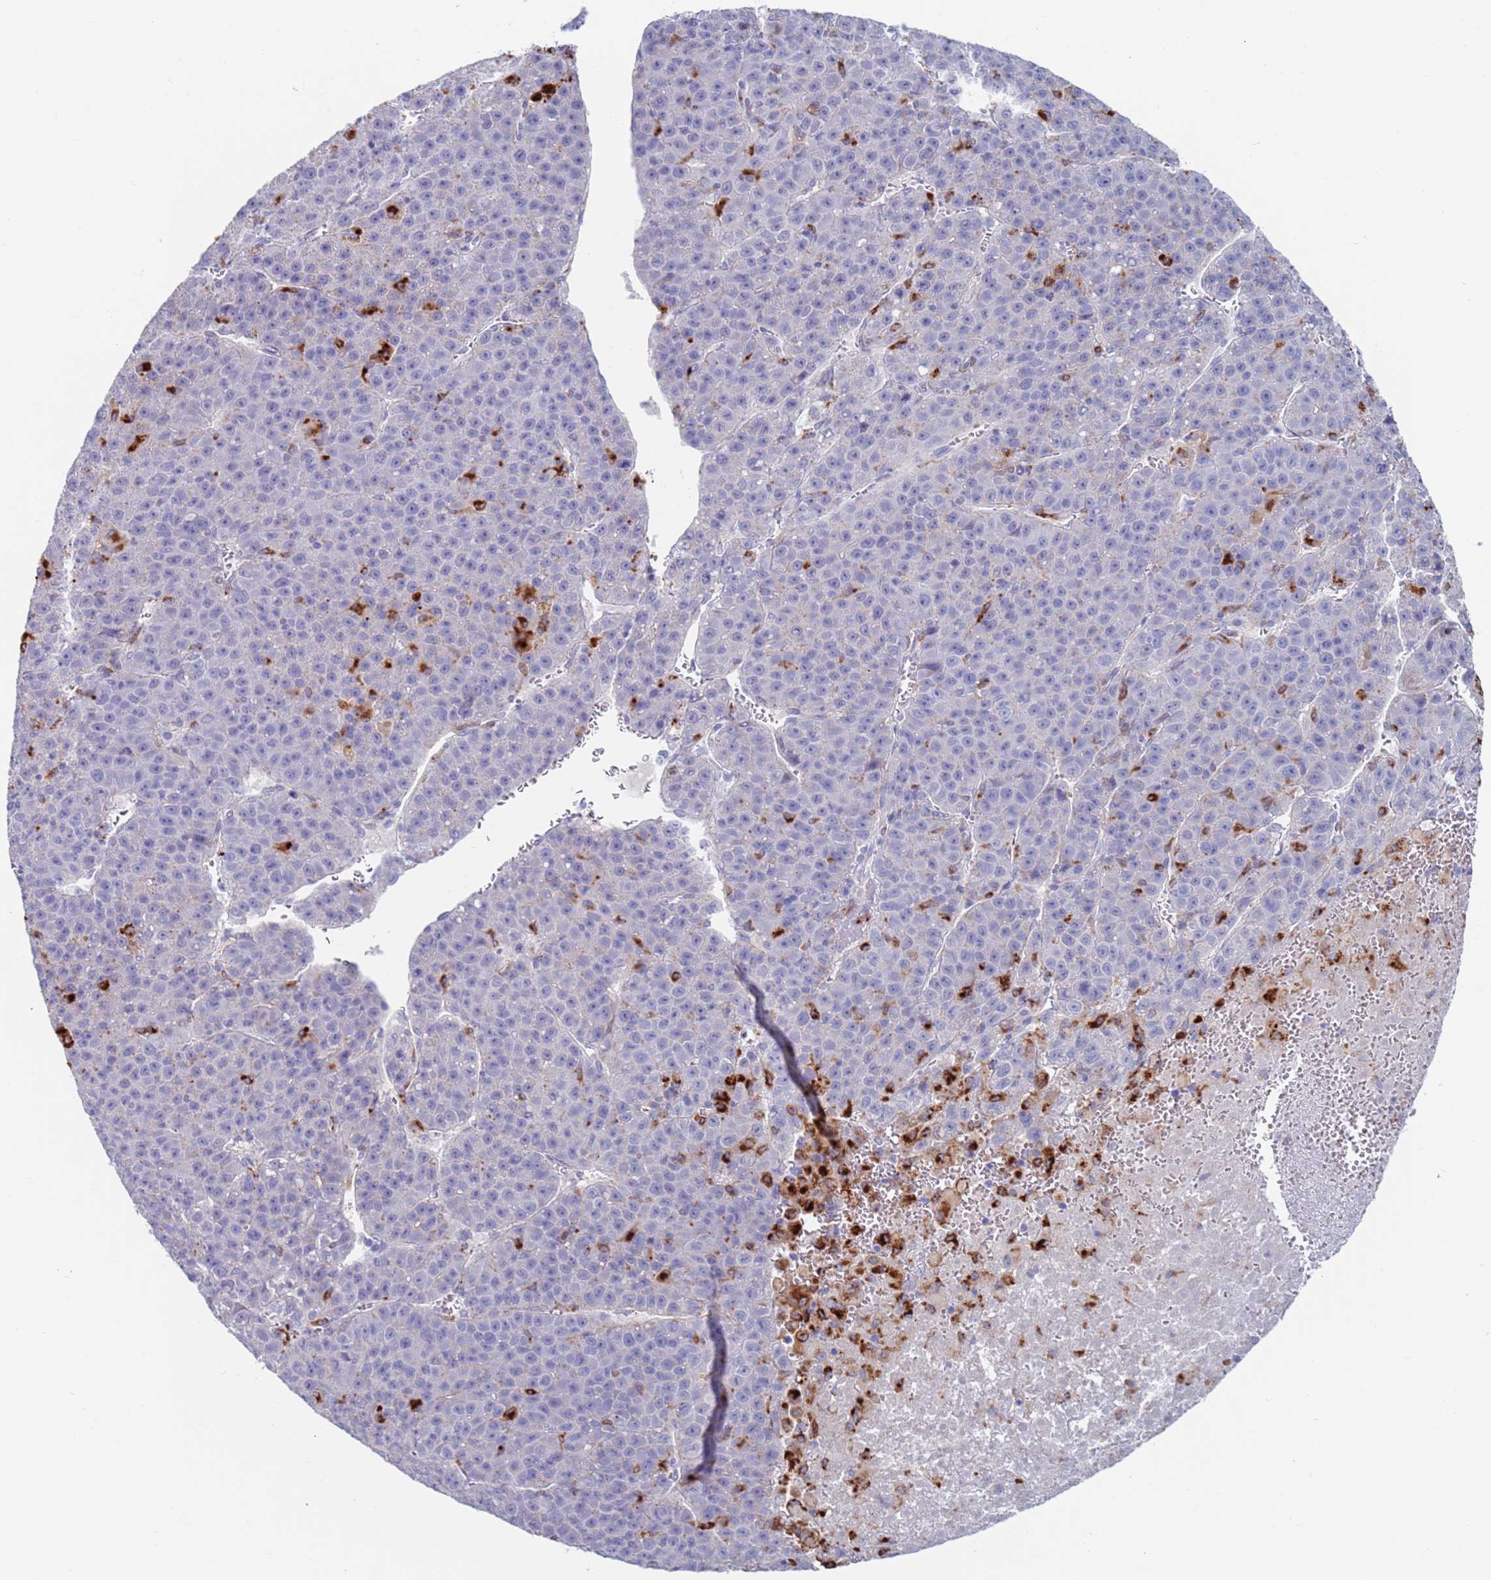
{"staining": {"intensity": "strong", "quantity": "<25%", "location": "cytoplasmic/membranous"}, "tissue": "liver cancer", "cell_type": "Tumor cells", "image_type": "cancer", "snomed": [{"axis": "morphology", "description": "Carcinoma, Hepatocellular, NOS"}, {"axis": "topography", "description": "Liver"}], "caption": "The photomicrograph demonstrates immunohistochemical staining of liver cancer (hepatocellular carcinoma). There is strong cytoplasmic/membranous staining is identified in about <25% of tumor cells. The protein of interest is stained brown, and the nuclei are stained in blue (DAB IHC with brightfield microscopy, high magnification).", "gene": "FUCA1", "patient": {"sex": "female", "age": 53}}